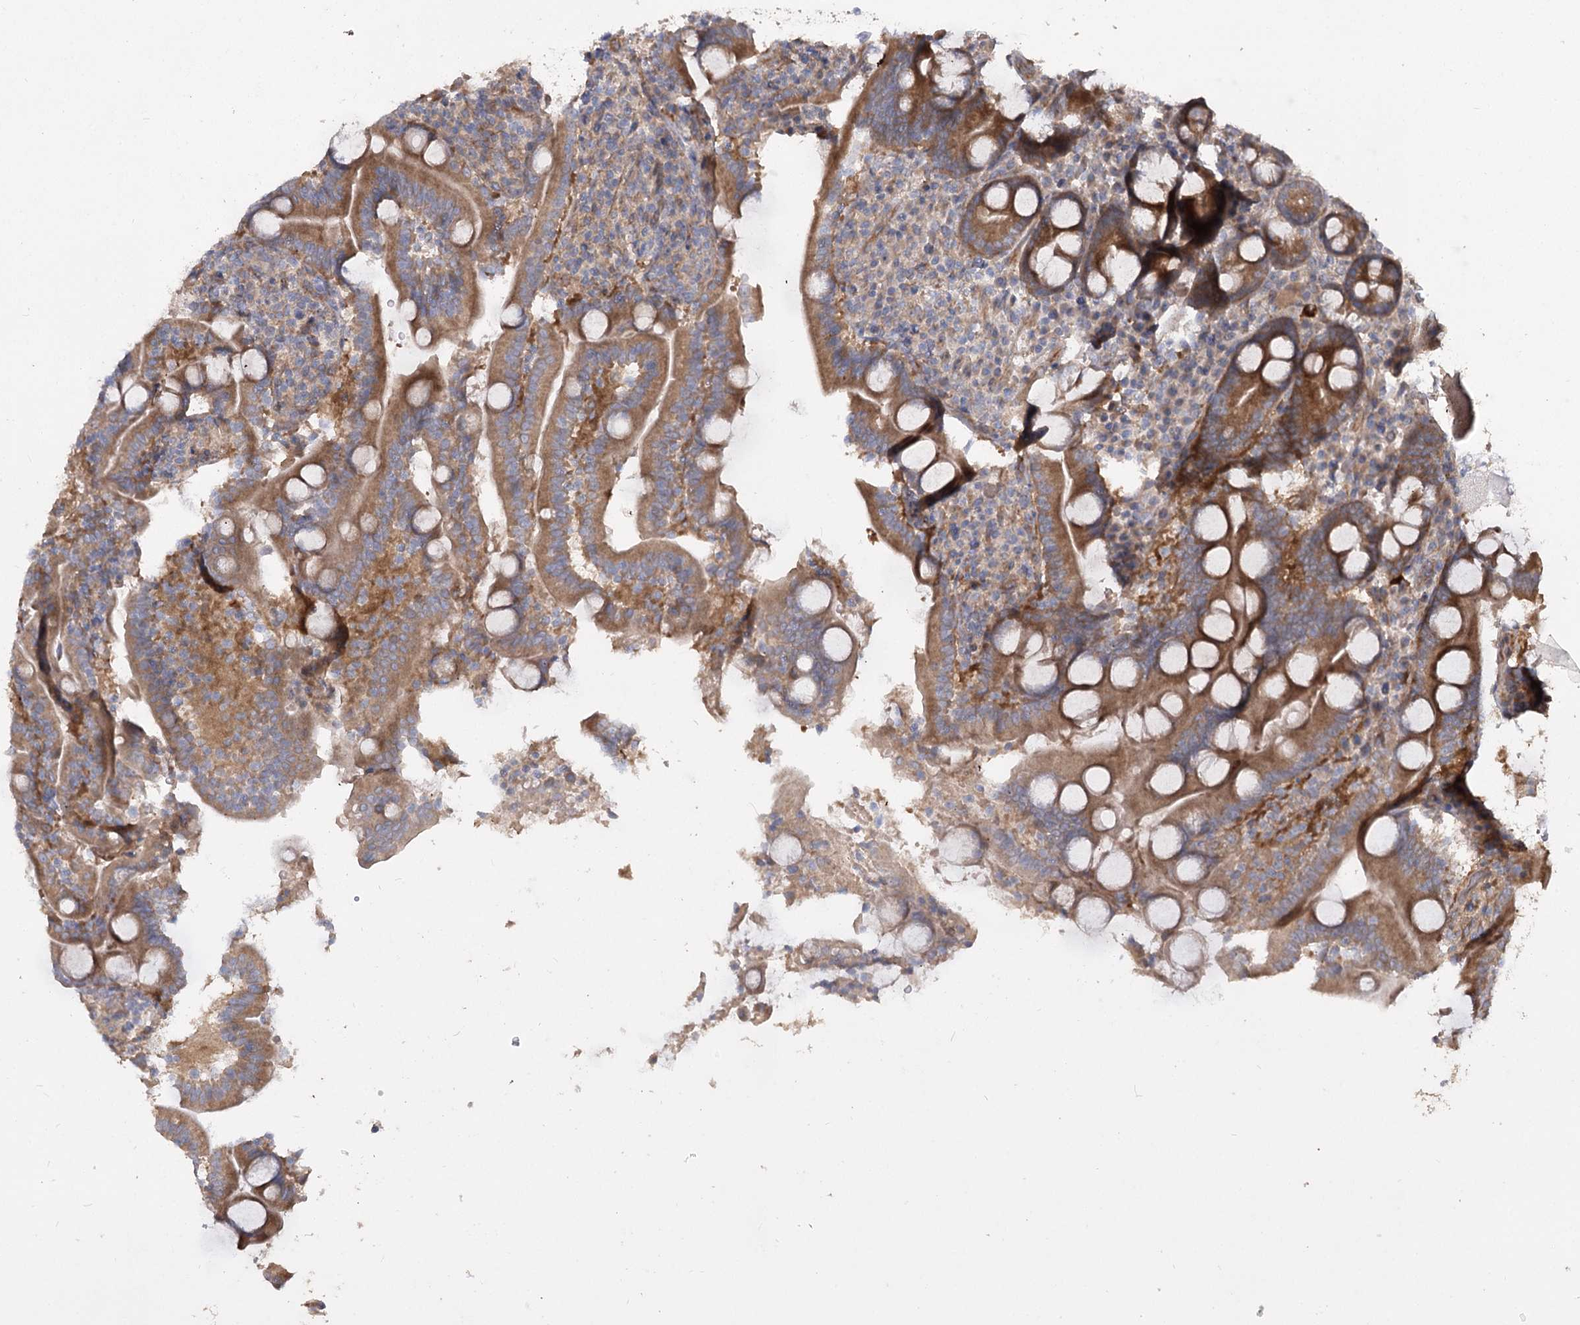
{"staining": {"intensity": "moderate", "quantity": "25%-75%", "location": "cytoplasmic/membranous"}, "tissue": "duodenum", "cell_type": "Glandular cells", "image_type": "normal", "snomed": [{"axis": "morphology", "description": "Normal tissue, NOS"}, {"axis": "topography", "description": "Duodenum"}], "caption": "Protein analysis of normal duodenum demonstrates moderate cytoplasmic/membranous positivity in about 25%-75% of glandular cells. (IHC, brightfield microscopy, high magnification).", "gene": "RIN2", "patient": {"sex": "male", "age": 35}}